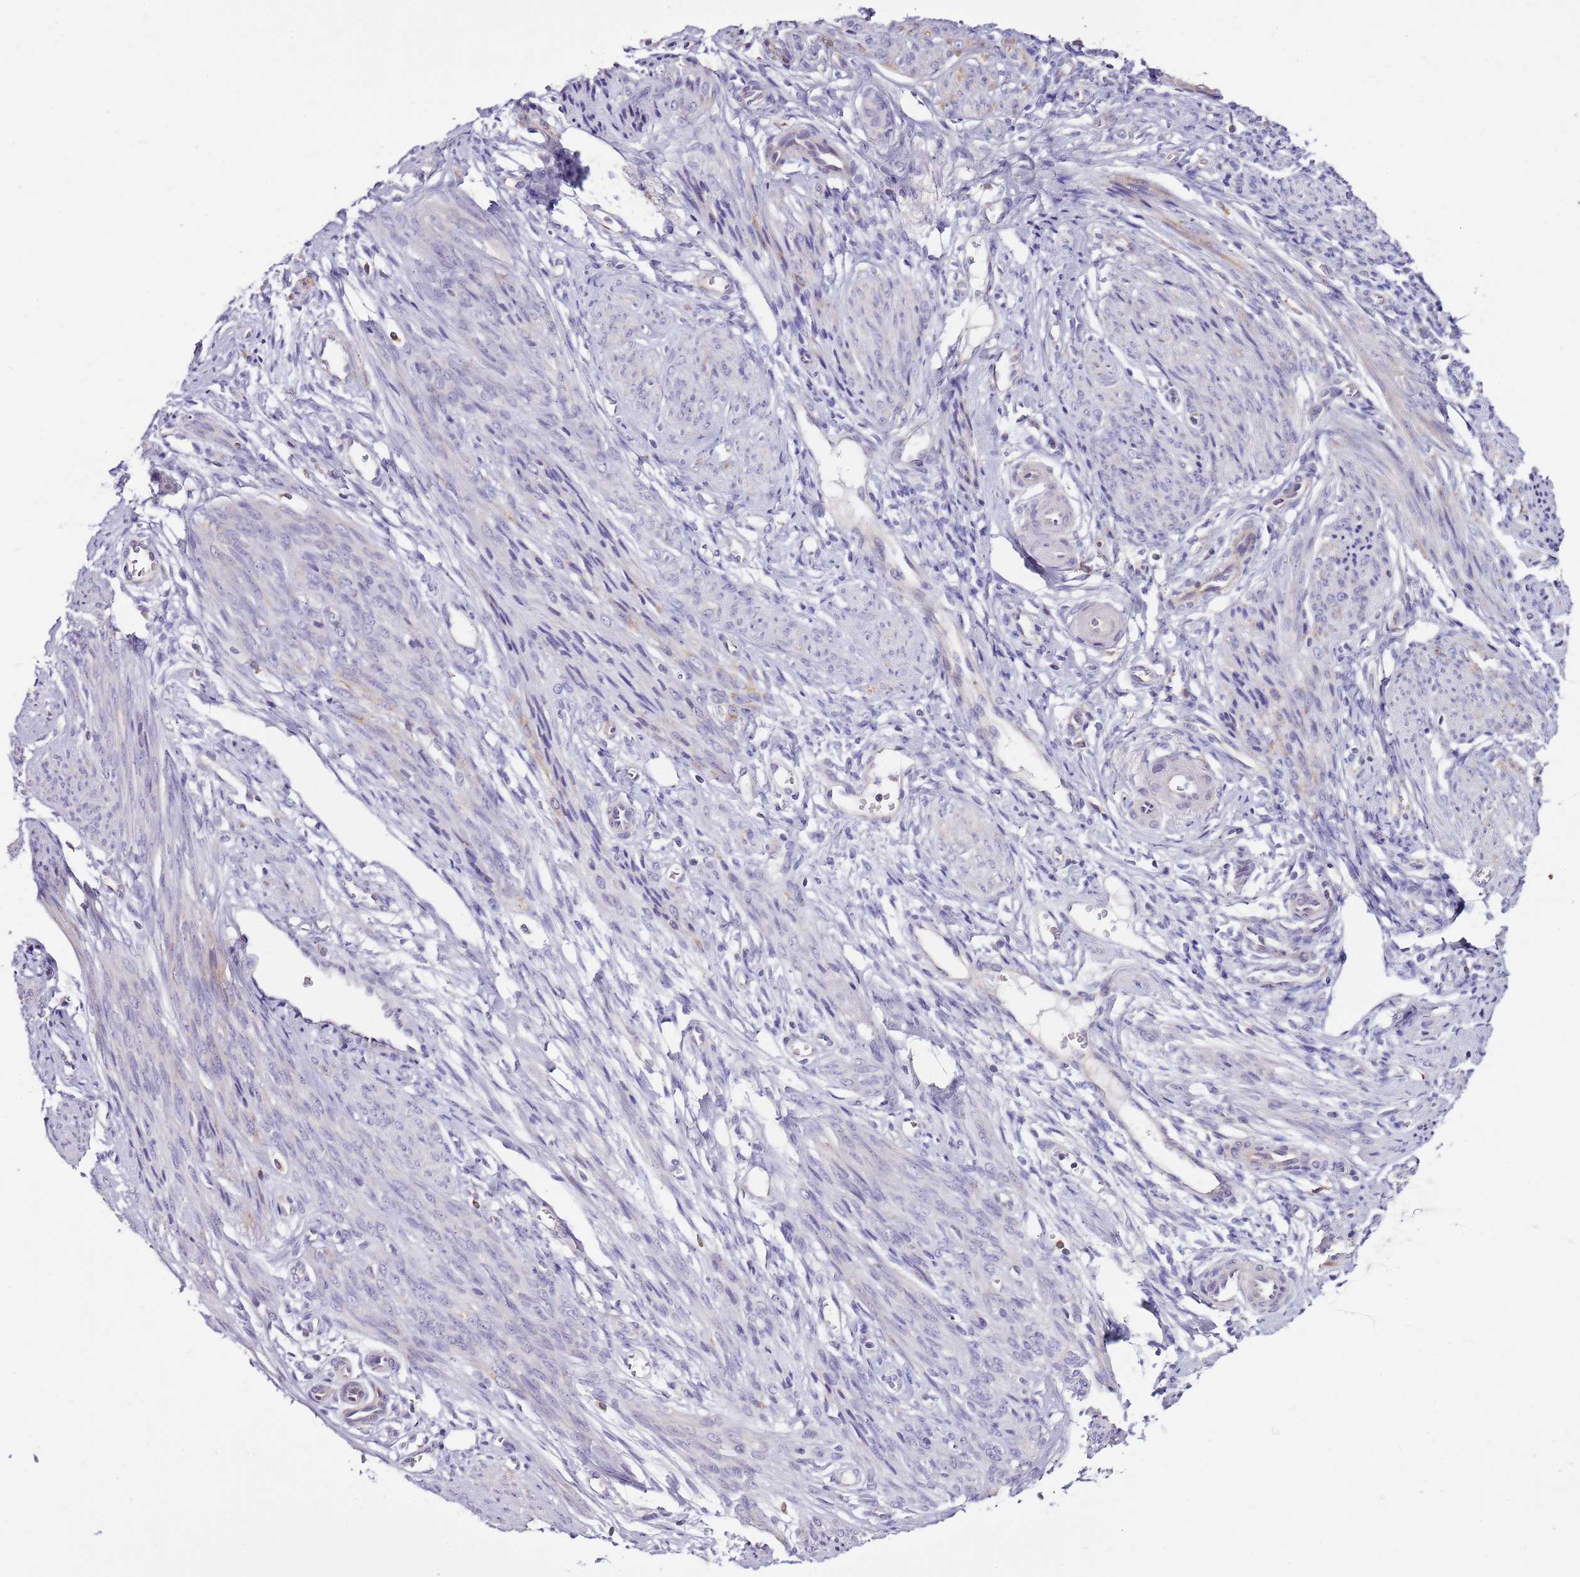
{"staining": {"intensity": "negative", "quantity": "none", "location": "none"}, "tissue": "endometrium", "cell_type": "Cells in endometrial stroma", "image_type": "normal", "snomed": [{"axis": "morphology", "description": "Normal tissue, NOS"}, {"axis": "topography", "description": "Uterus"}, {"axis": "topography", "description": "Endometrium"}], "caption": "The image displays no significant positivity in cells in endometrial stroma of endometrium. (DAB (3,3'-diaminobenzidine) IHC, high magnification).", "gene": "SMG1", "patient": {"sex": "female", "age": 48}}